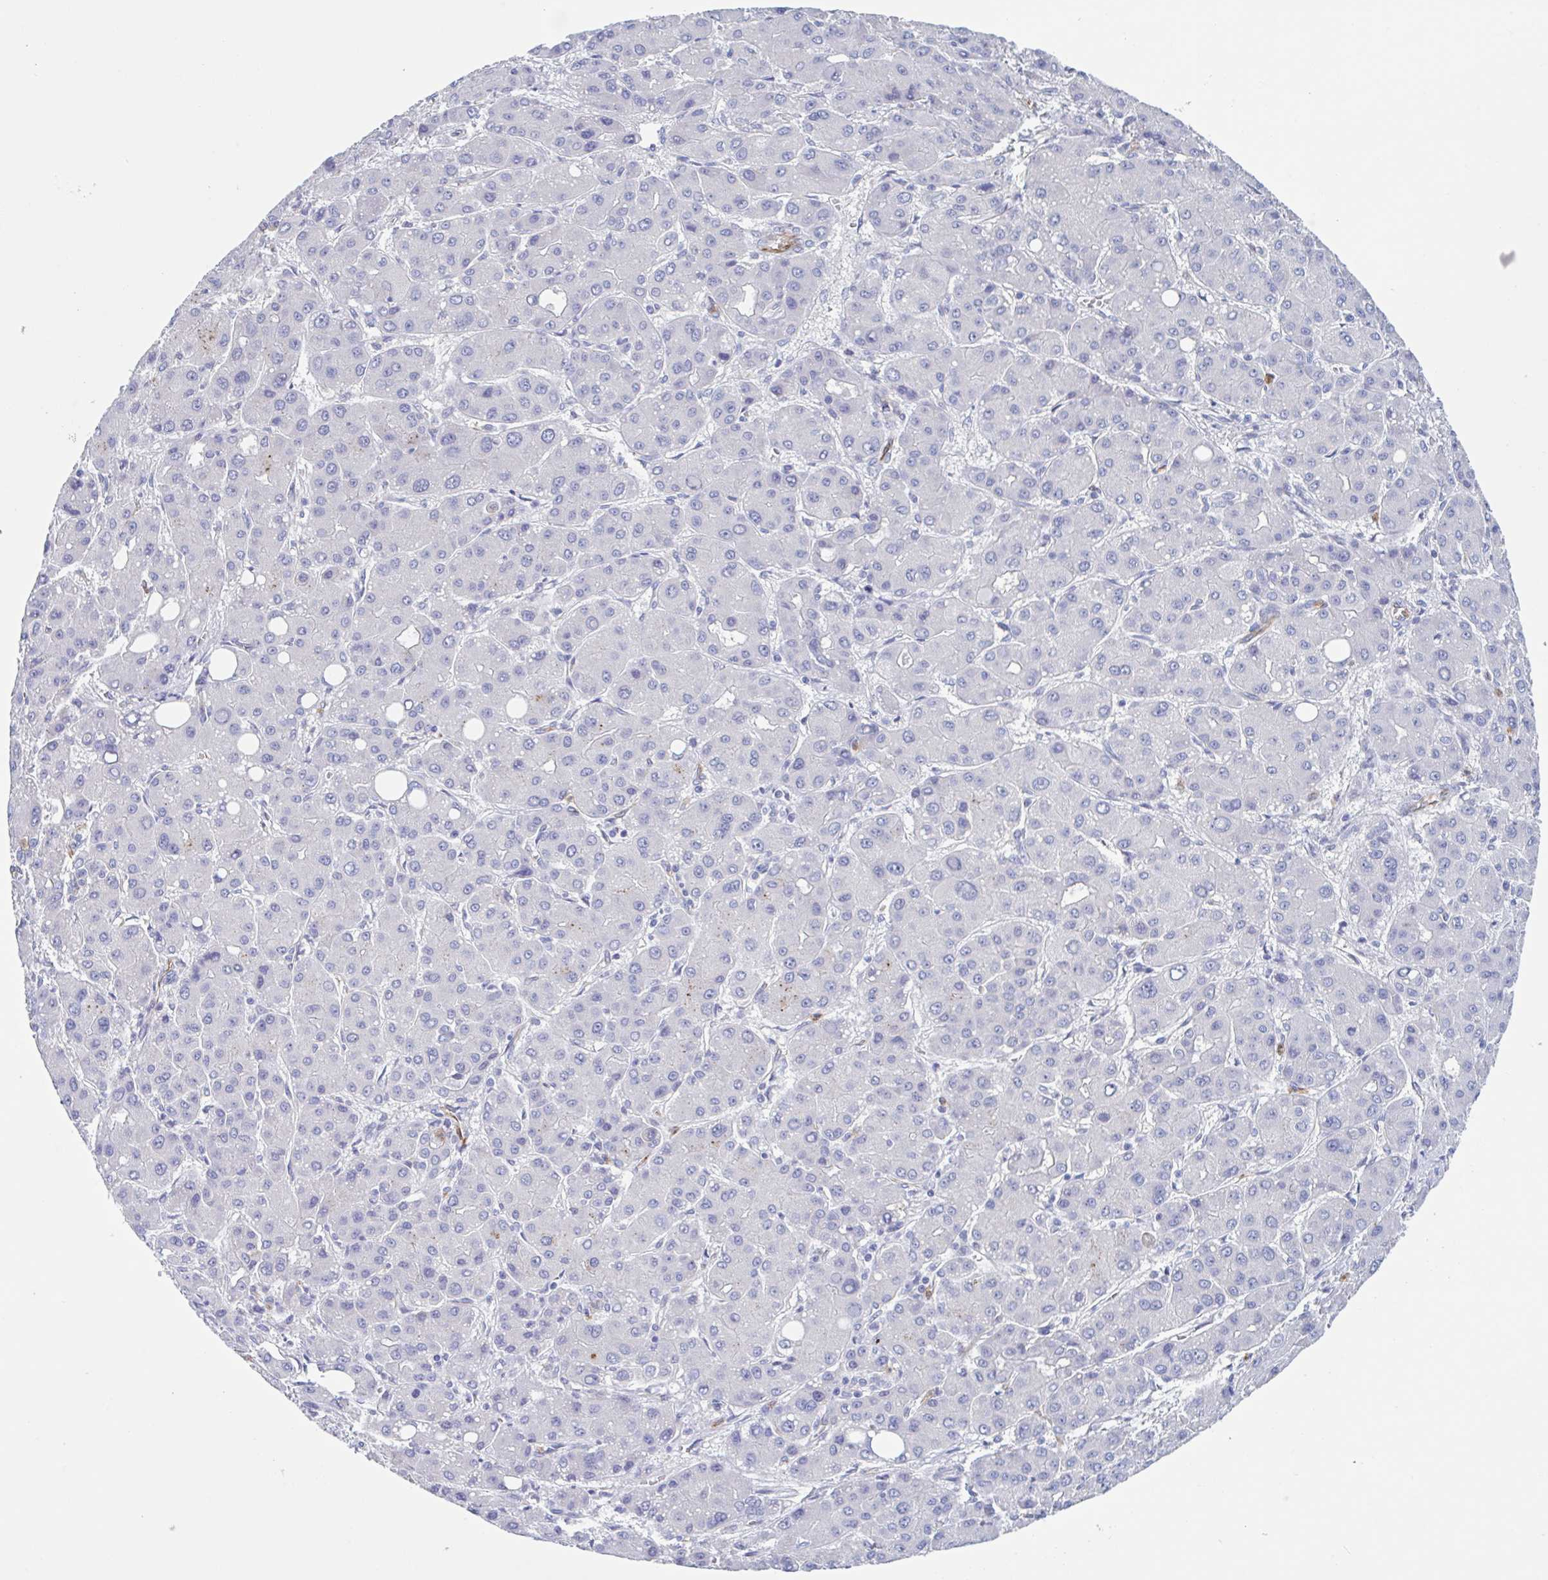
{"staining": {"intensity": "negative", "quantity": "none", "location": "none"}, "tissue": "liver cancer", "cell_type": "Tumor cells", "image_type": "cancer", "snomed": [{"axis": "morphology", "description": "Carcinoma, Hepatocellular, NOS"}, {"axis": "topography", "description": "Liver"}], "caption": "High magnification brightfield microscopy of liver hepatocellular carcinoma stained with DAB (3,3'-diaminobenzidine) (brown) and counterstained with hematoxylin (blue): tumor cells show no significant staining.", "gene": "ZNHIT2", "patient": {"sex": "male", "age": 55}}